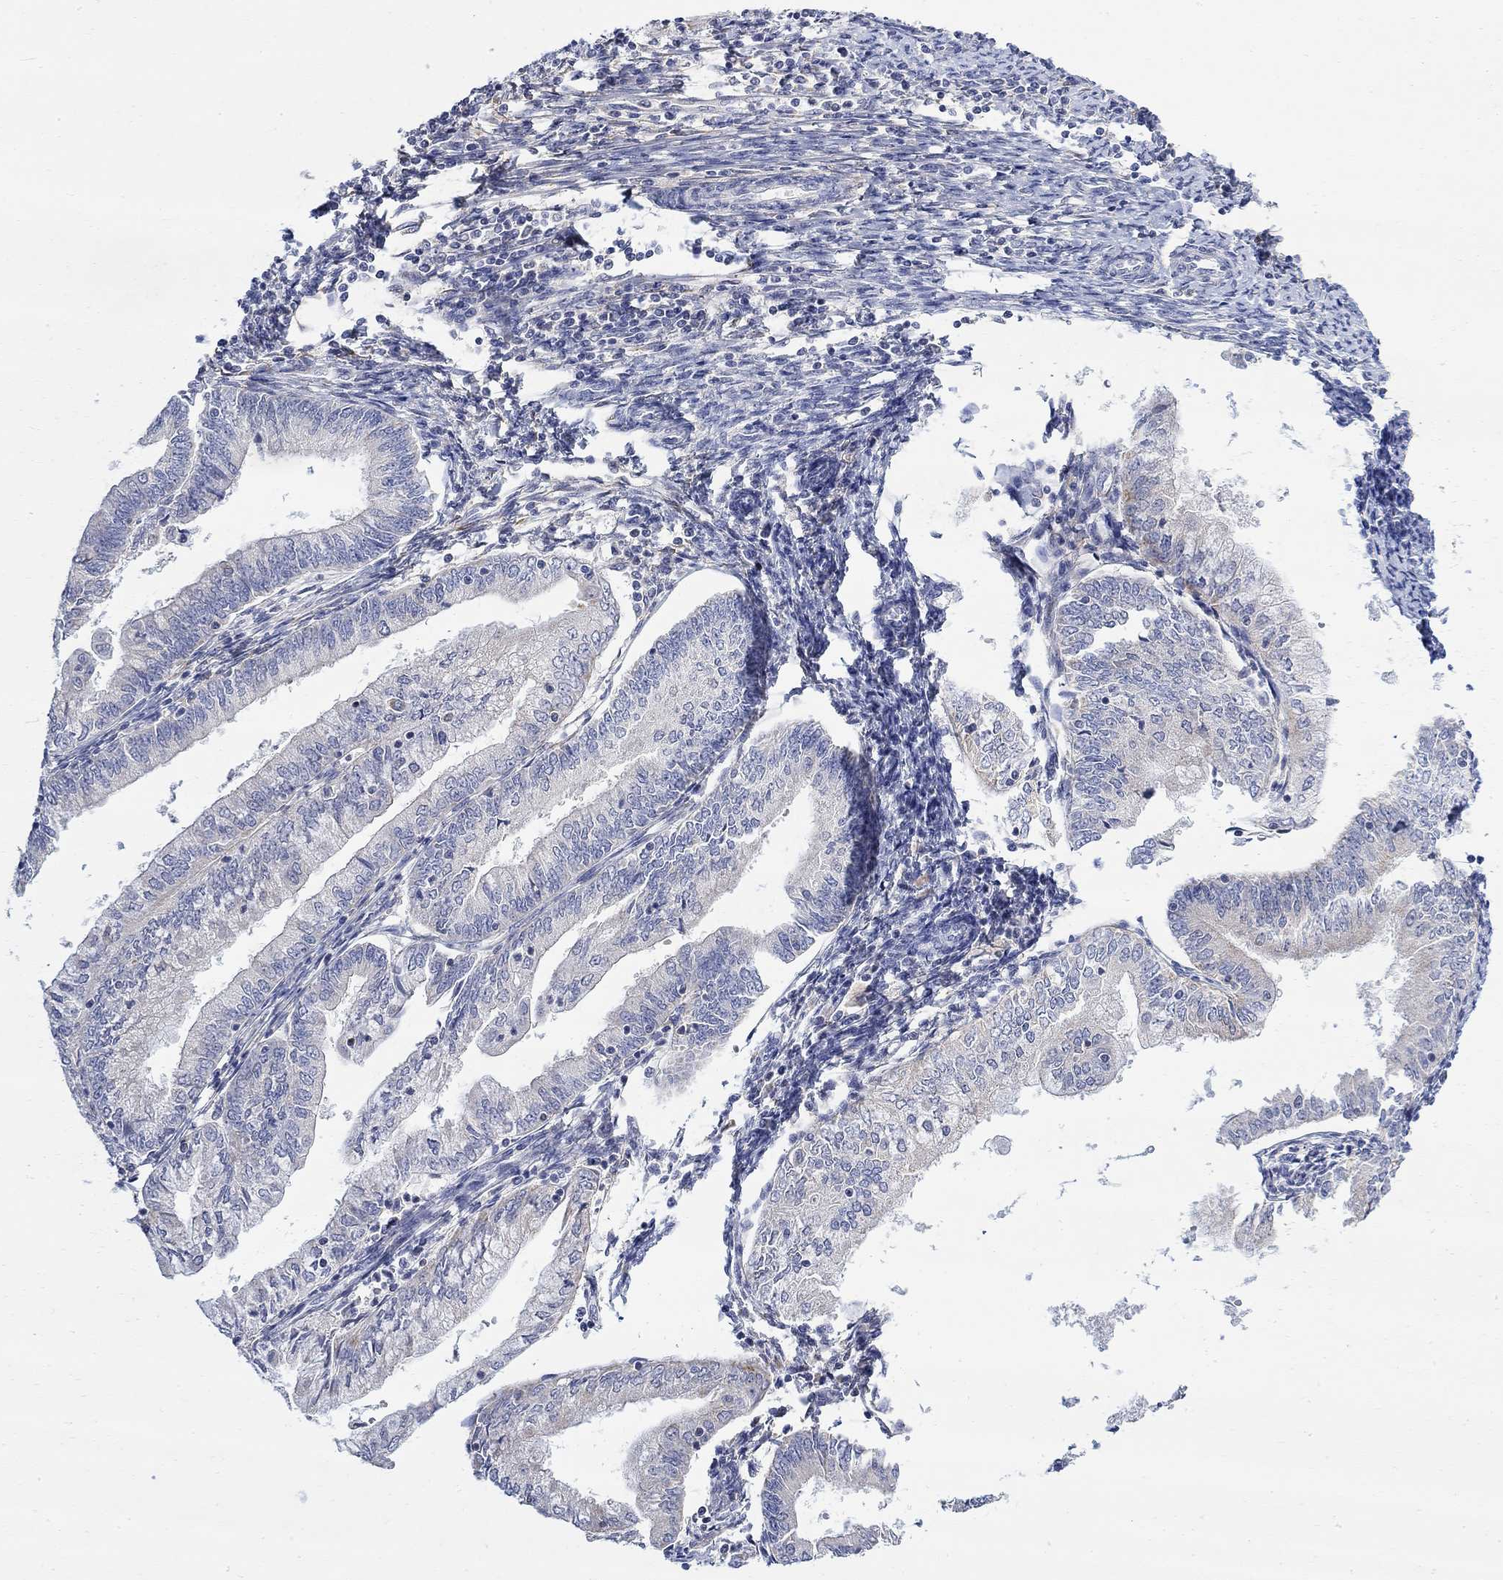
{"staining": {"intensity": "negative", "quantity": "none", "location": "none"}, "tissue": "endometrial cancer", "cell_type": "Tumor cells", "image_type": "cancer", "snomed": [{"axis": "morphology", "description": "Adenocarcinoma, NOS"}, {"axis": "topography", "description": "Endometrium"}], "caption": "An image of endometrial cancer stained for a protein exhibits no brown staining in tumor cells.", "gene": "FNDC5", "patient": {"sex": "female", "age": 55}}